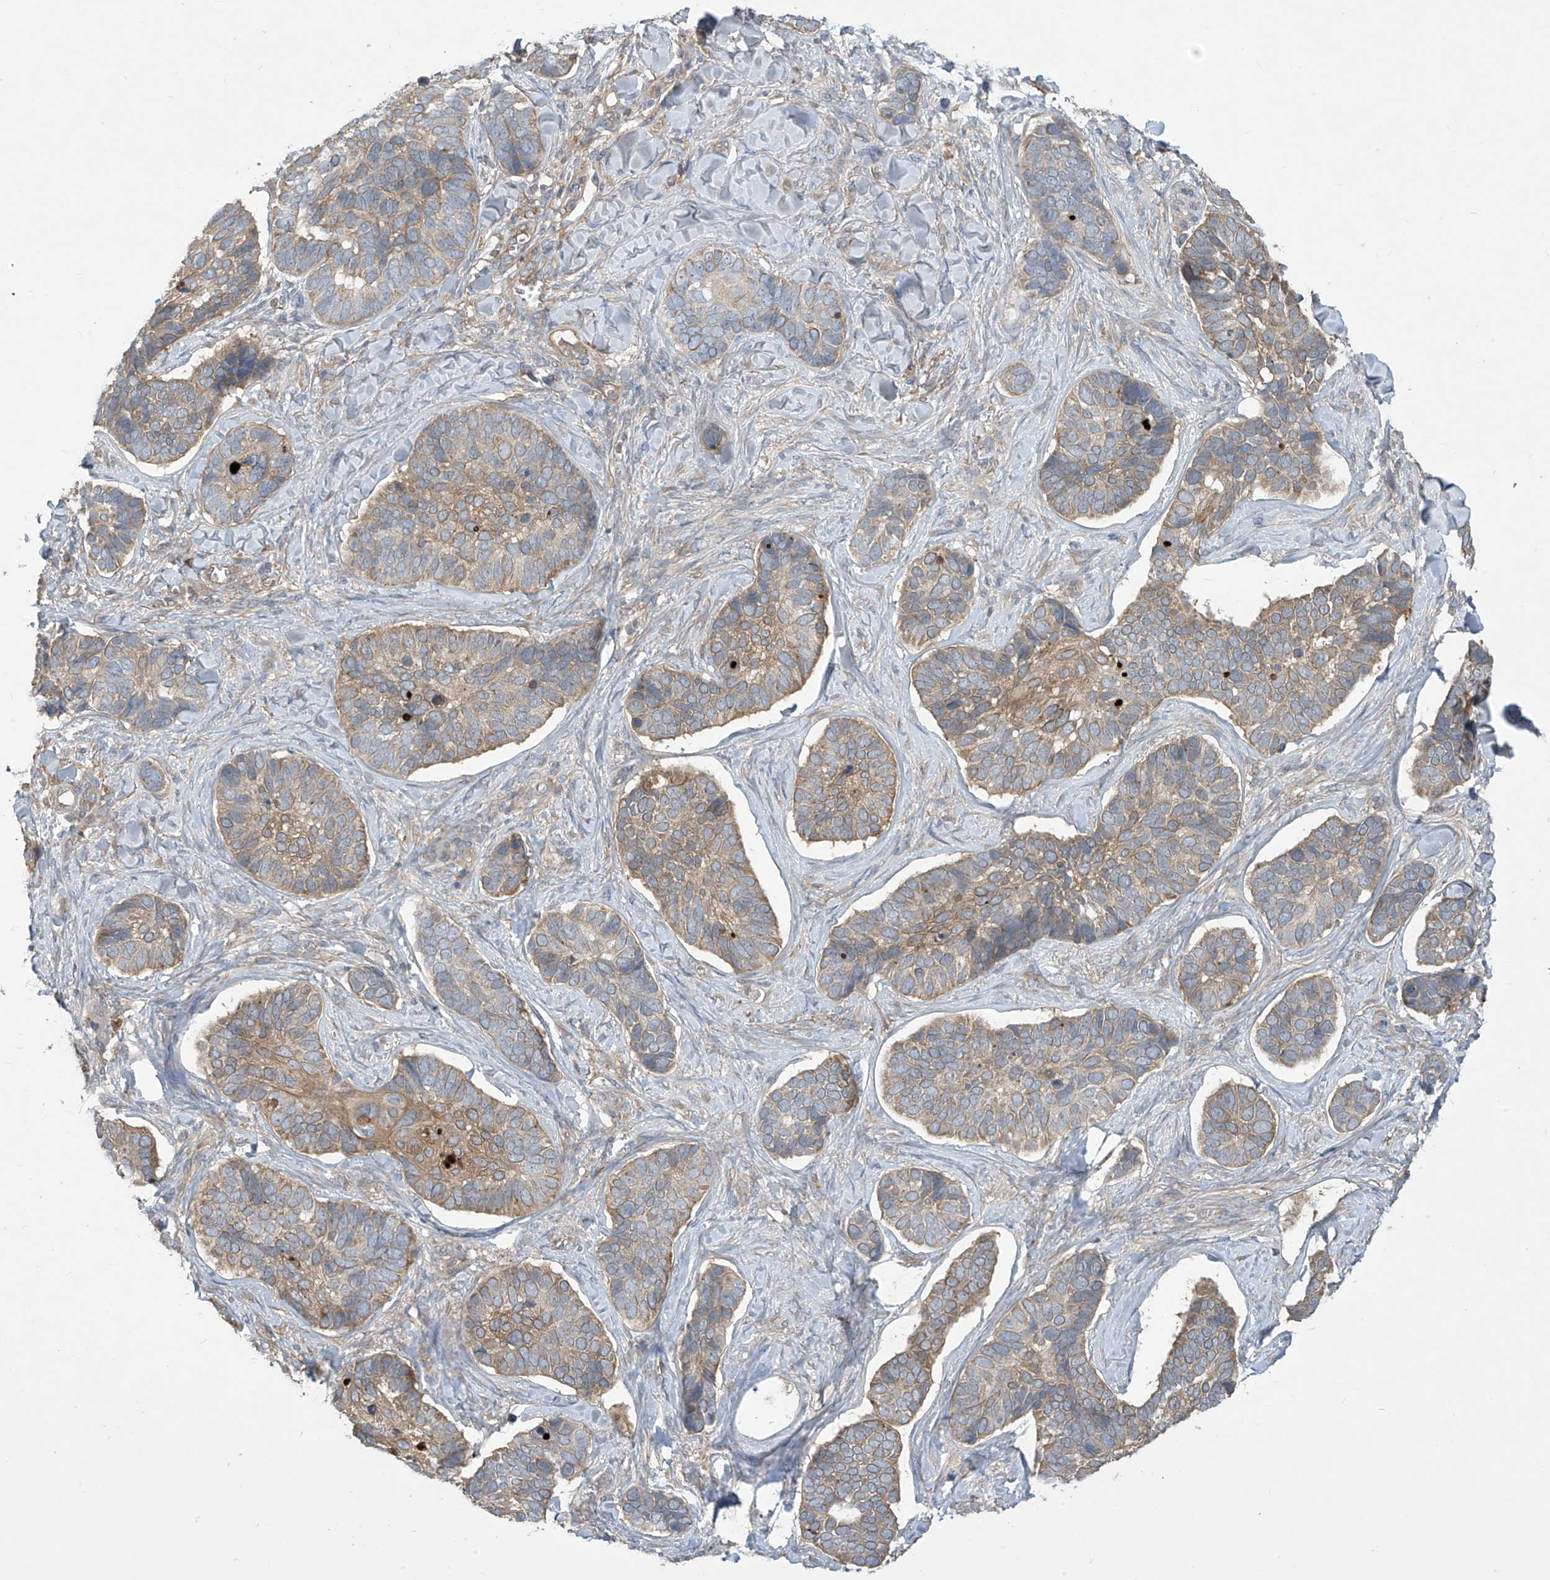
{"staining": {"intensity": "moderate", "quantity": ">75%", "location": "cytoplasmic/membranous"}, "tissue": "skin cancer", "cell_type": "Tumor cells", "image_type": "cancer", "snomed": [{"axis": "morphology", "description": "Basal cell carcinoma"}, {"axis": "topography", "description": "Skin"}], "caption": "Immunohistochemistry (IHC) image of skin cancer (basal cell carcinoma) stained for a protein (brown), which shows medium levels of moderate cytoplasmic/membranous positivity in approximately >75% of tumor cells.", "gene": "ADI1", "patient": {"sex": "male", "age": 62}}